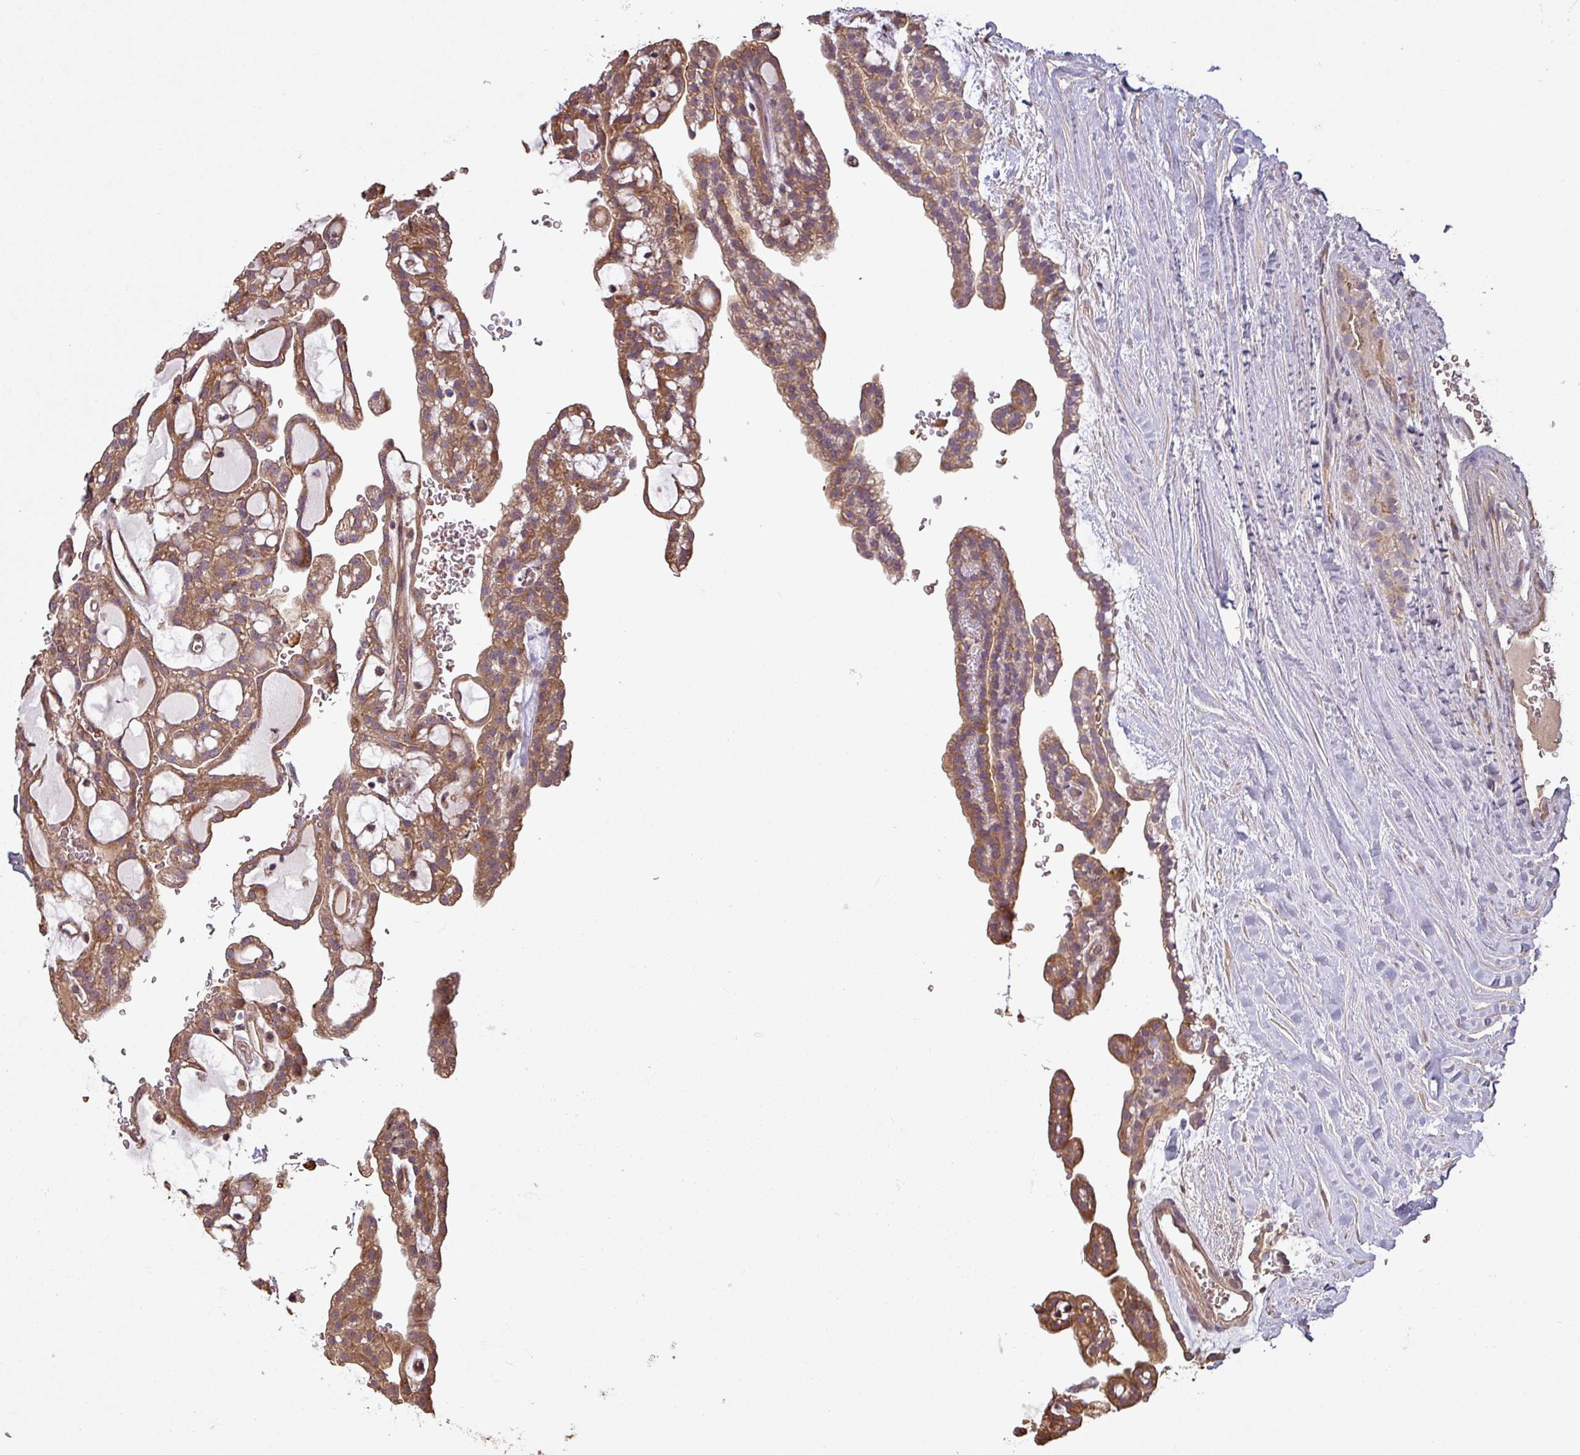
{"staining": {"intensity": "moderate", "quantity": ">75%", "location": "cytoplasmic/membranous"}, "tissue": "renal cancer", "cell_type": "Tumor cells", "image_type": "cancer", "snomed": [{"axis": "morphology", "description": "Adenocarcinoma, NOS"}, {"axis": "topography", "description": "Kidney"}], "caption": "Immunohistochemistry of renal cancer shows medium levels of moderate cytoplasmic/membranous positivity in about >75% of tumor cells.", "gene": "NHSL2", "patient": {"sex": "male", "age": 63}}